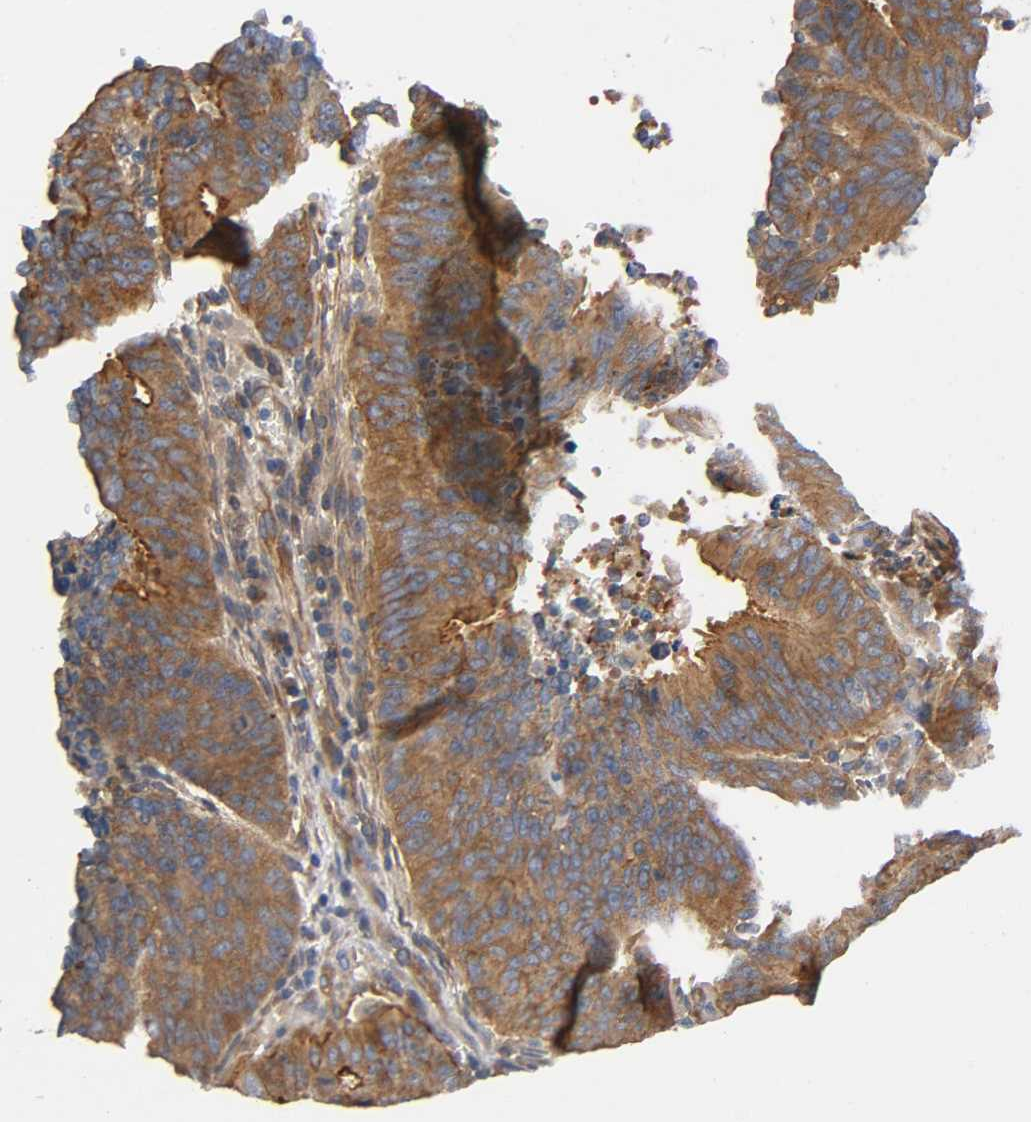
{"staining": {"intensity": "moderate", "quantity": ">75%", "location": "cytoplasmic/membranous"}, "tissue": "cervical cancer", "cell_type": "Tumor cells", "image_type": "cancer", "snomed": [{"axis": "morphology", "description": "Adenocarcinoma, NOS"}, {"axis": "topography", "description": "Cervix"}], "caption": "Human adenocarcinoma (cervical) stained for a protein (brown) exhibits moderate cytoplasmic/membranous positive positivity in about >75% of tumor cells.", "gene": "MARS1", "patient": {"sex": "female", "age": 44}}